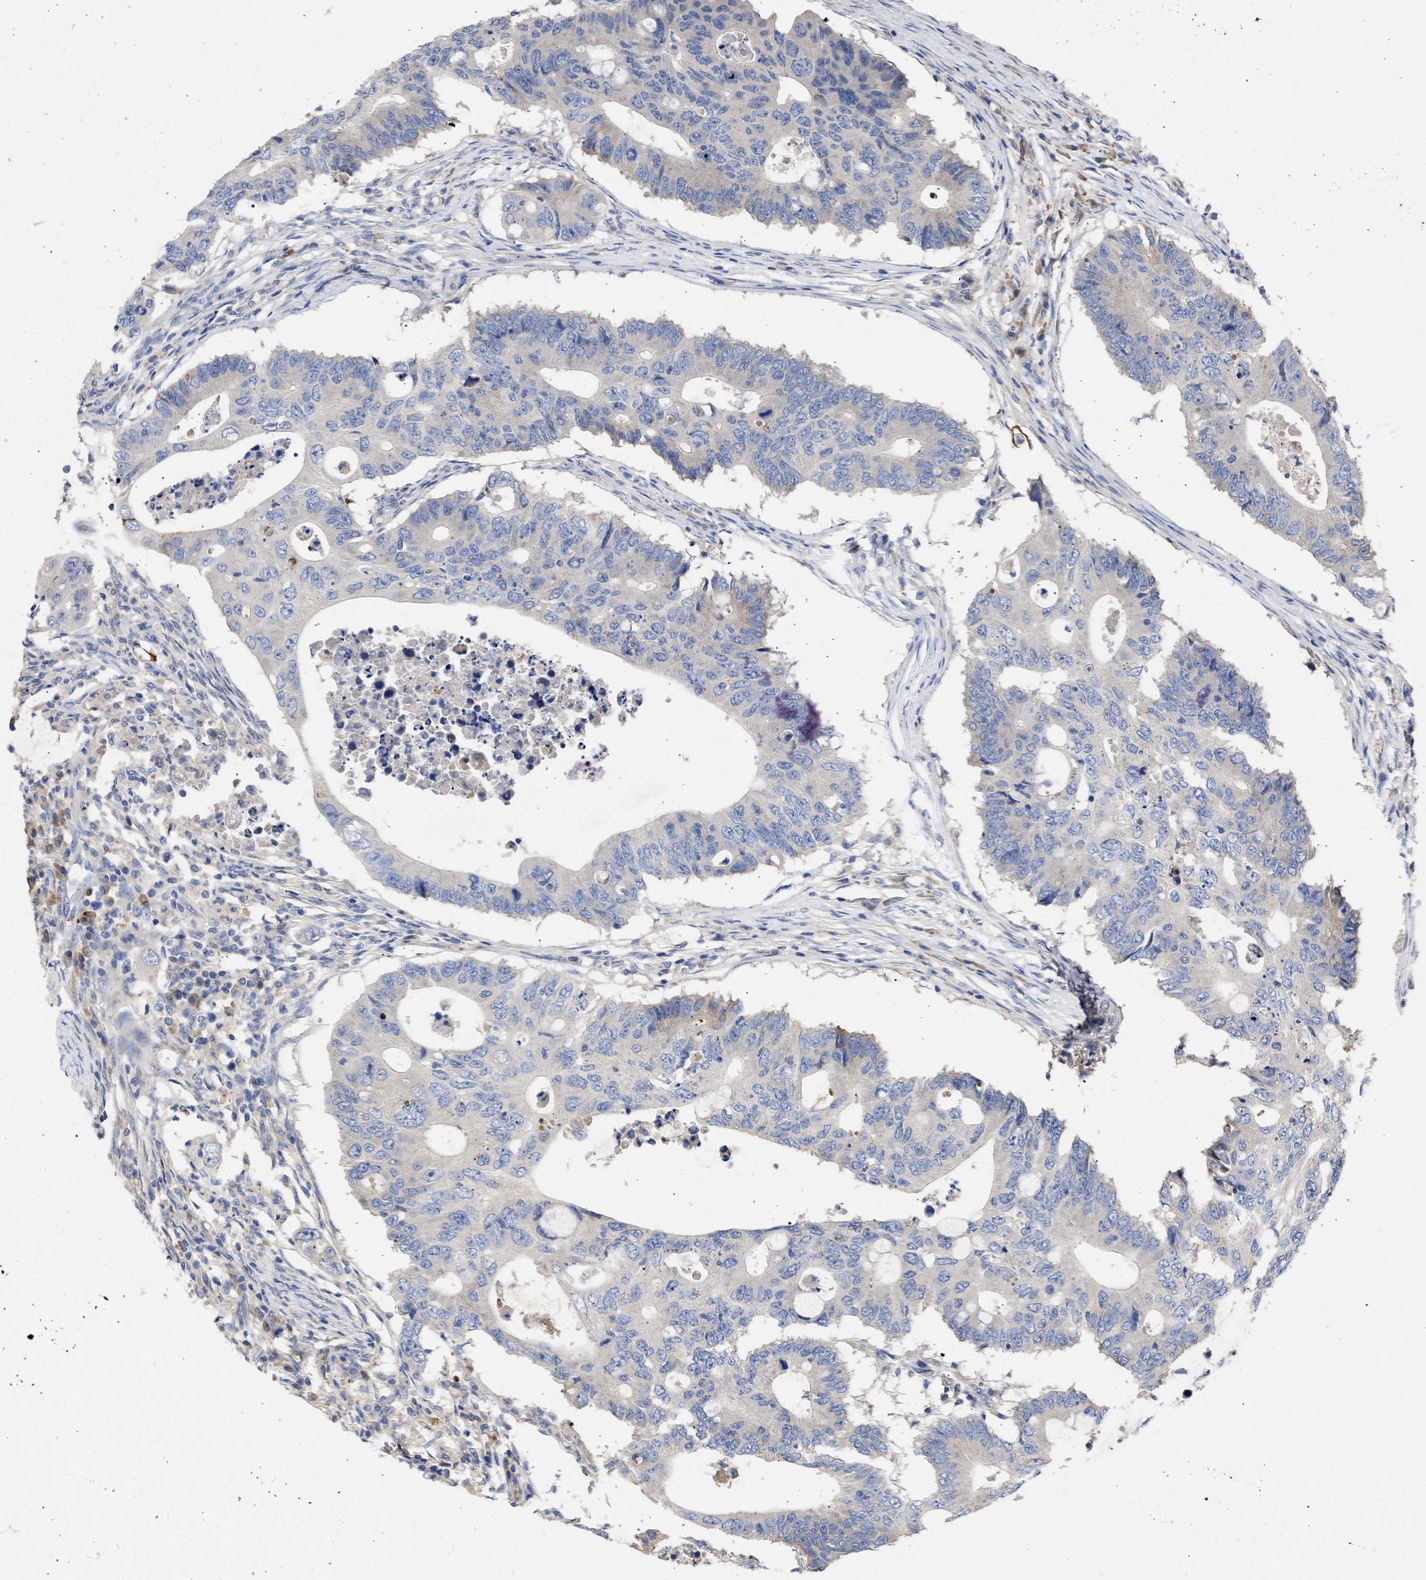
{"staining": {"intensity": "negative", "quantity": "none", "location": "none"}, "tissue": "colorectal cancer", "cell_type": "Tumor cells", "image_type": "cancer", "snomed": [{"axis": "morphology", "description": "Adenocarcinoma, NOS"}, {"axis": "topography", "description": "Colon"}], "caption": "This is an immunohistochemistry histopathology image of adenocarcinoma (colorectal). There is no positivity in tumor cells.", "gene": "ARHGEF4", "patient": {"sex": "male", "age": 71}}